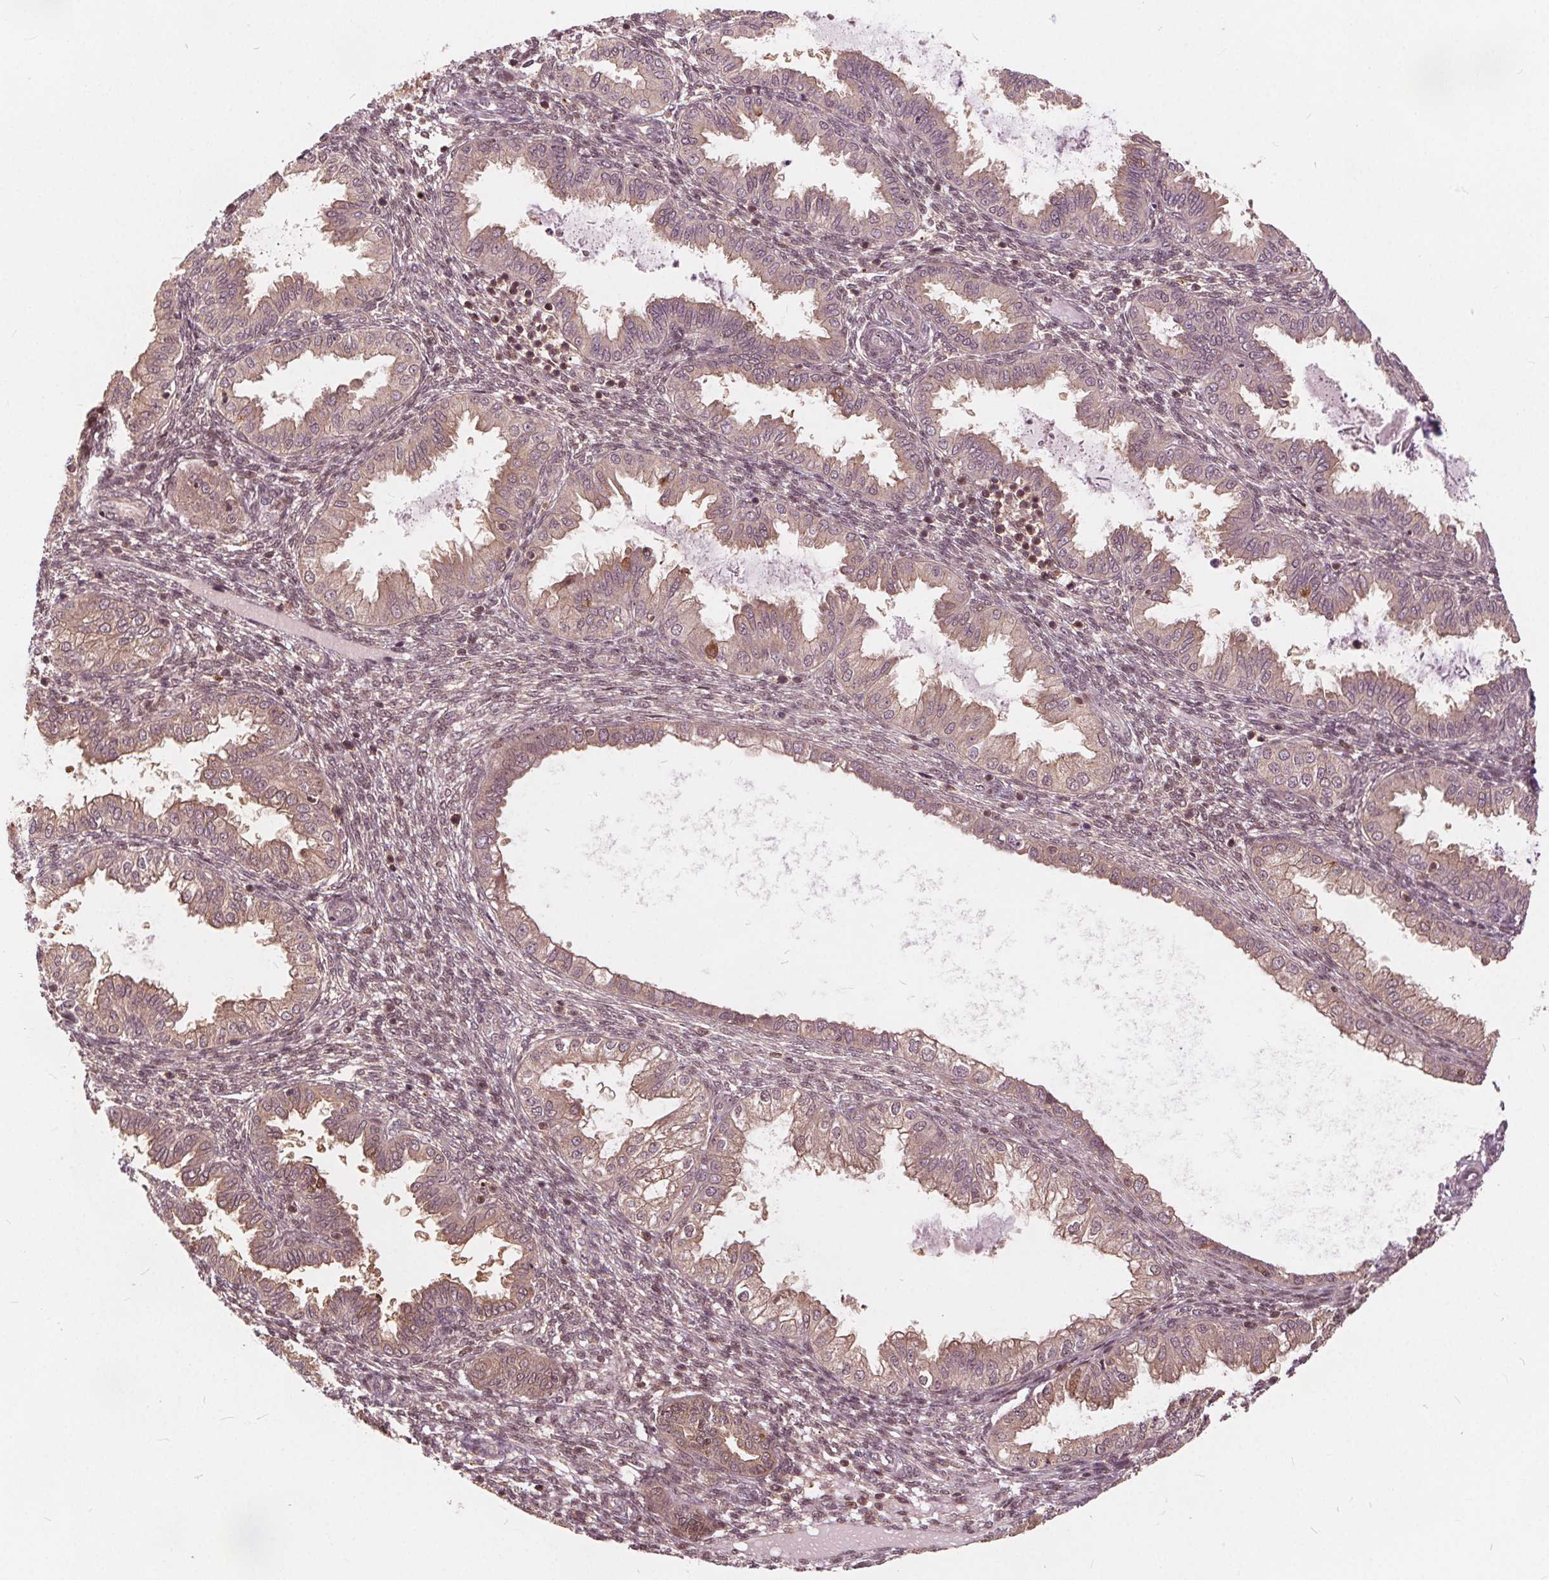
{"staining": {"intensity": "weak", "quantity": "25%-75%", "location": "cytoplasmic/membranous,nuclear"}, "tissue": "endometrium", "cell_type": "Cells in endometrial stroma", "image_type": "normal", "snomed": [{"axis": "morphology", "description": "Normal tissue, NOS"}, {"axis": "topography", "description": "Endometrium"}], "caption": "Human endometrium stained with a protein marker shows weak staining in cells in endometrial stroma.", "gene": "HIF1AN", "patient": {"sex": "female", "age": 33}}